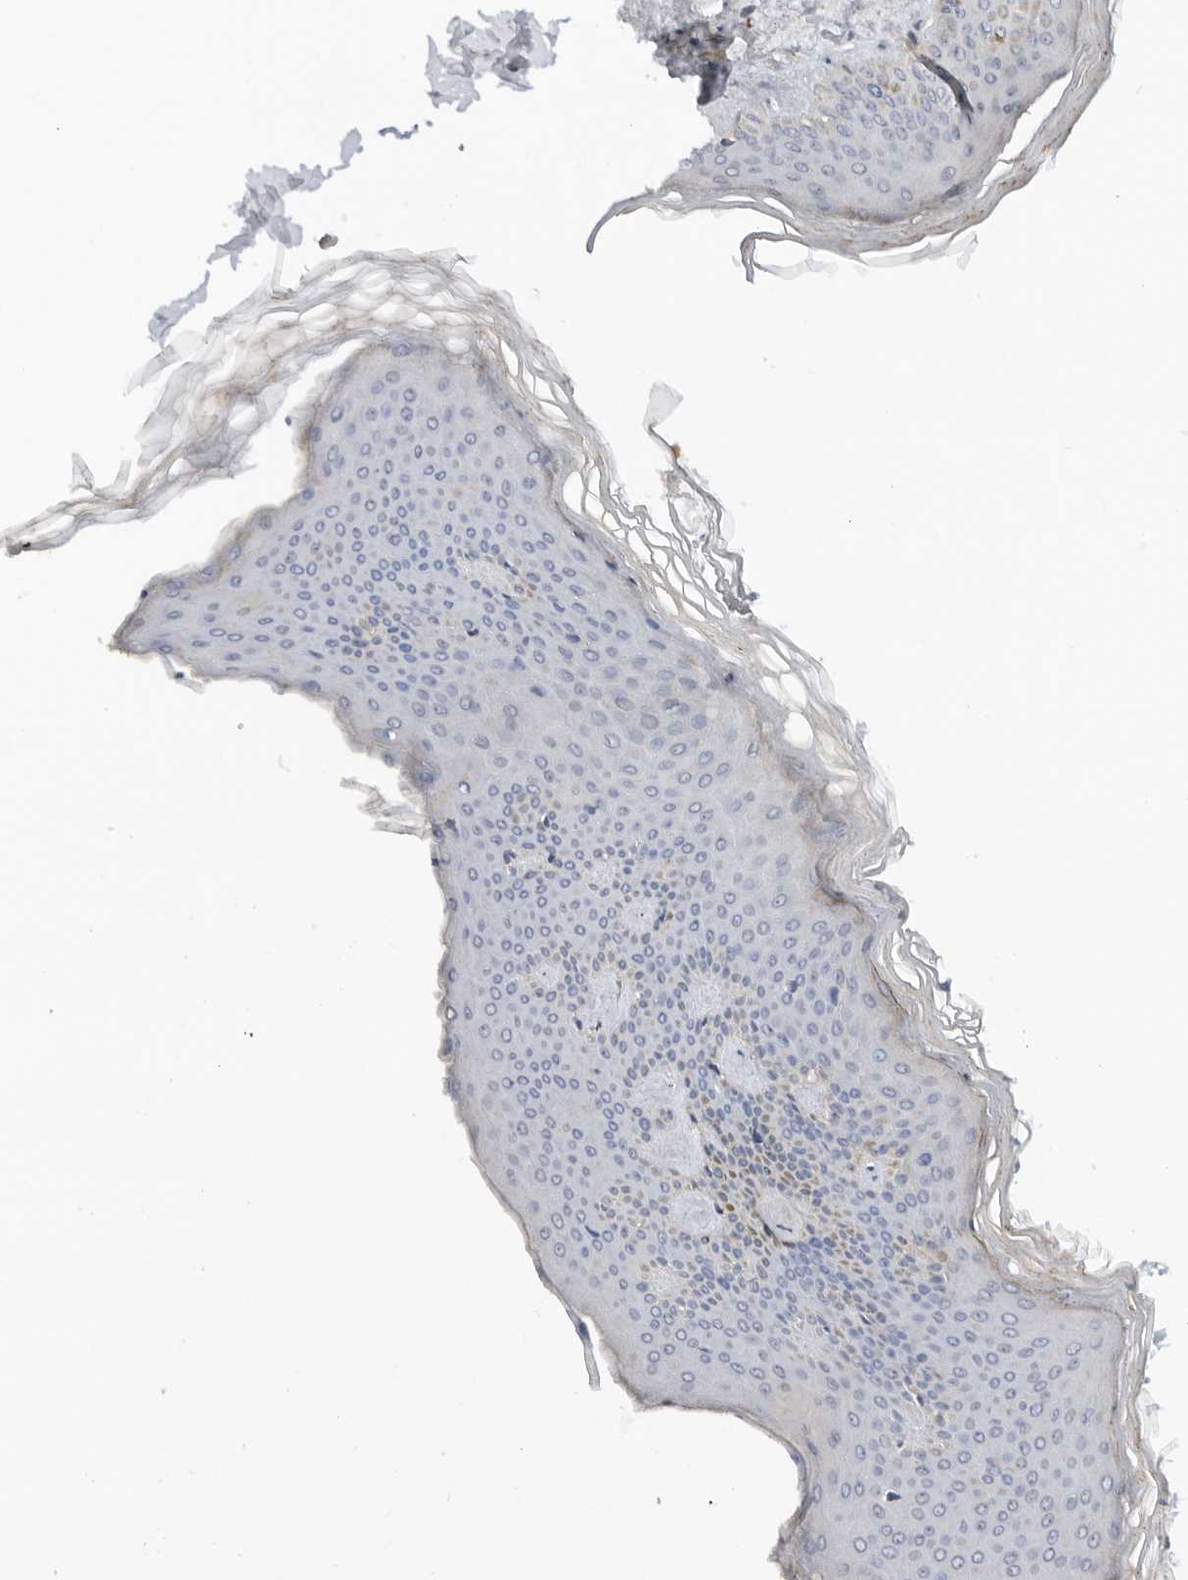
{"staining": {"intensity": "negative", "quantity": "none", "location": "none"}, "tissue": "skin", "cell_type": "Fibroblasts", "image_type": "normal", "snomed": [{"axis": "morphology", "description": "Normal tissue, NOS"}, {"axis": "topography", "description": "Skin"}], "caption": "Immunohistochemical staining of benign skin reveals no significant staining in fibroblasts.", "gene": "GNE", "patient": {"sex": "female", "age": 27}}